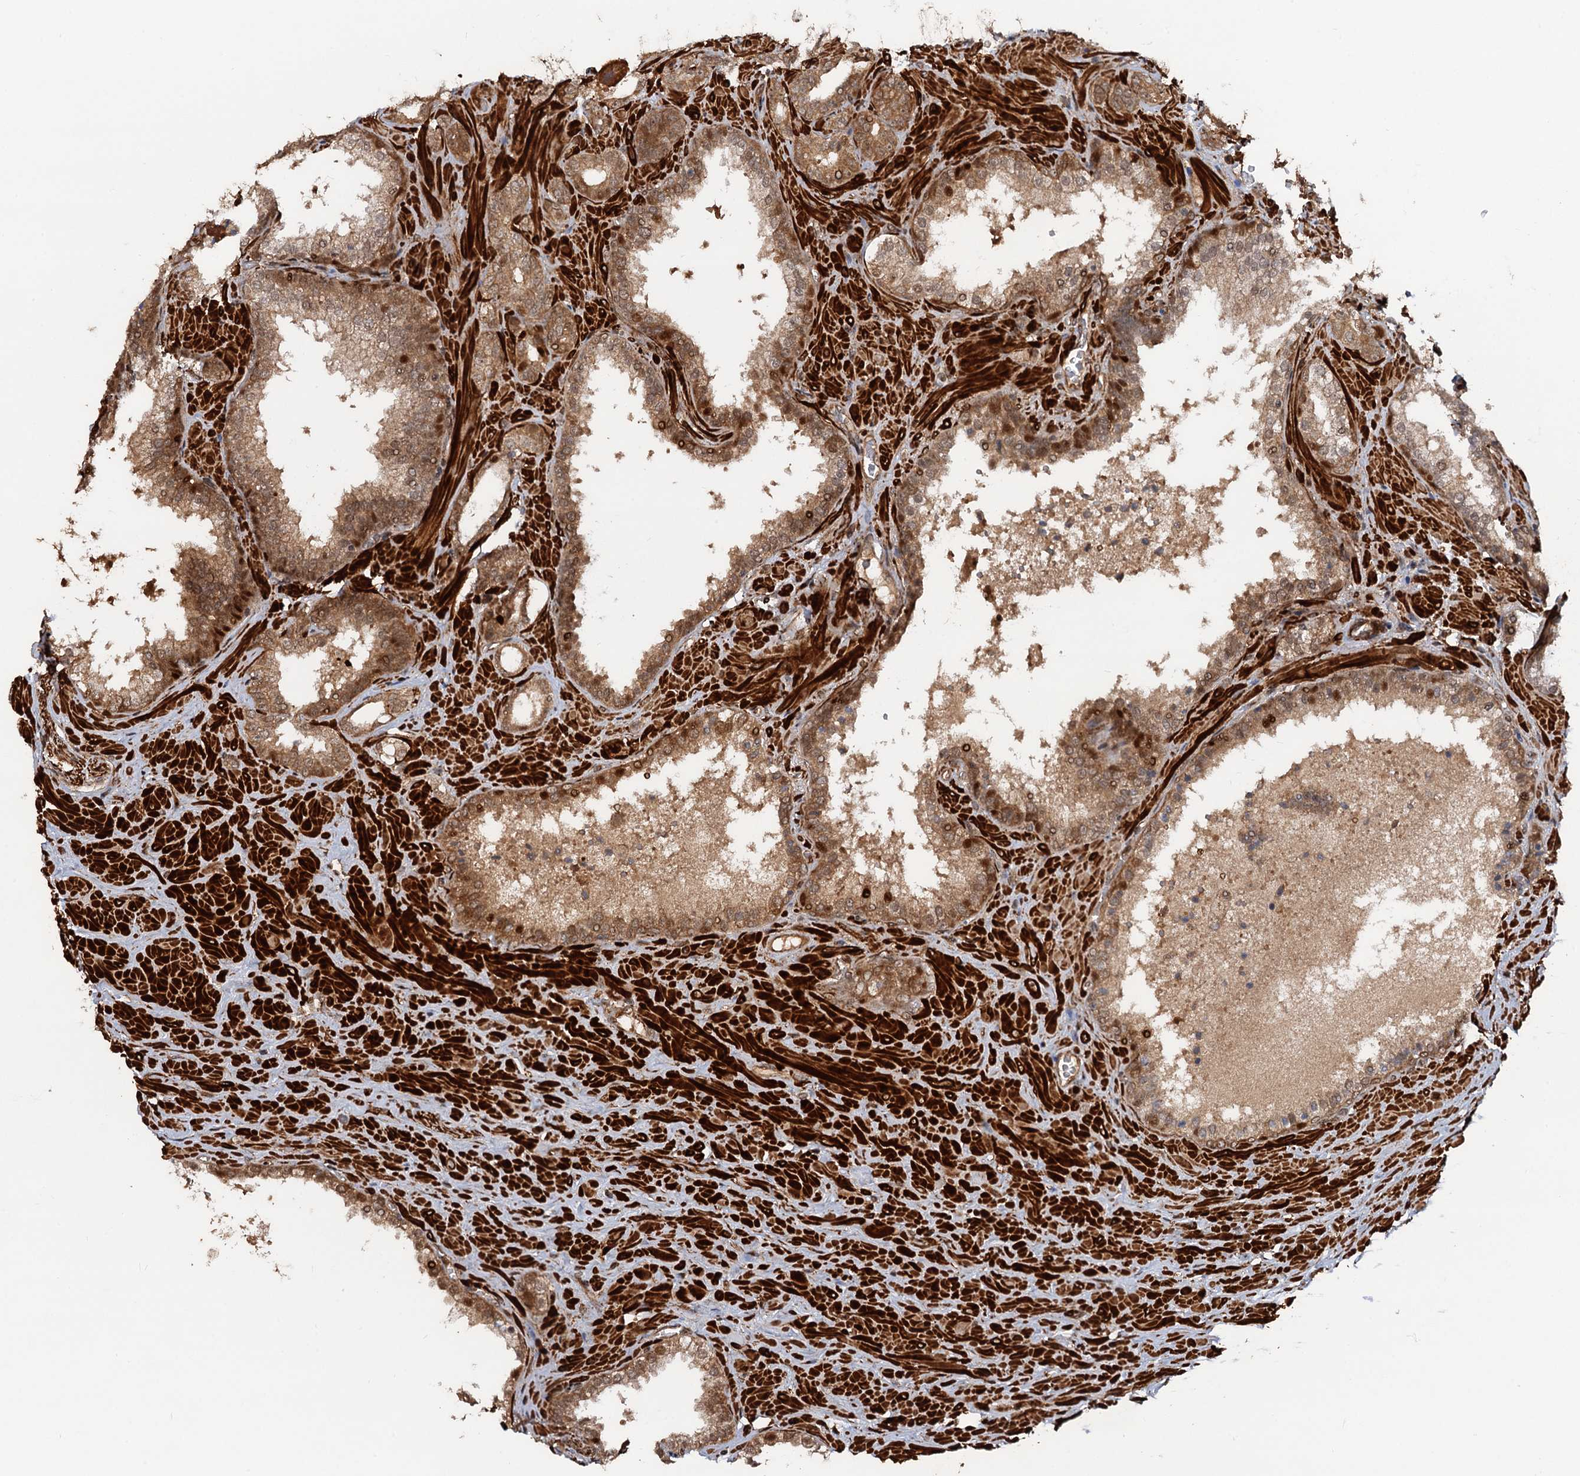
{"staining": {"intensity": "moderate", "quantity": ">75%", "location": "cytoplasmic/membranous,nuclear"}, "tissue": "prostate cancer", "cell_type": "Tumor cells", "image_type": "cancer", "snomed": [{"axis": "morphology", "description": "Adenocarcinoma, High grade"}, {"axis": "topography", "description": "Prostate"}], "caption": "Human prostate cancer (high-grade adenocarcinoma) stained for a protein (brown) shows moderate cytoplasmic/membranous and nuclear positive positivity in about >75% of tumor cells.", "gene": "SNRNP25", "patient": {"sex": "male", "age": 64}}